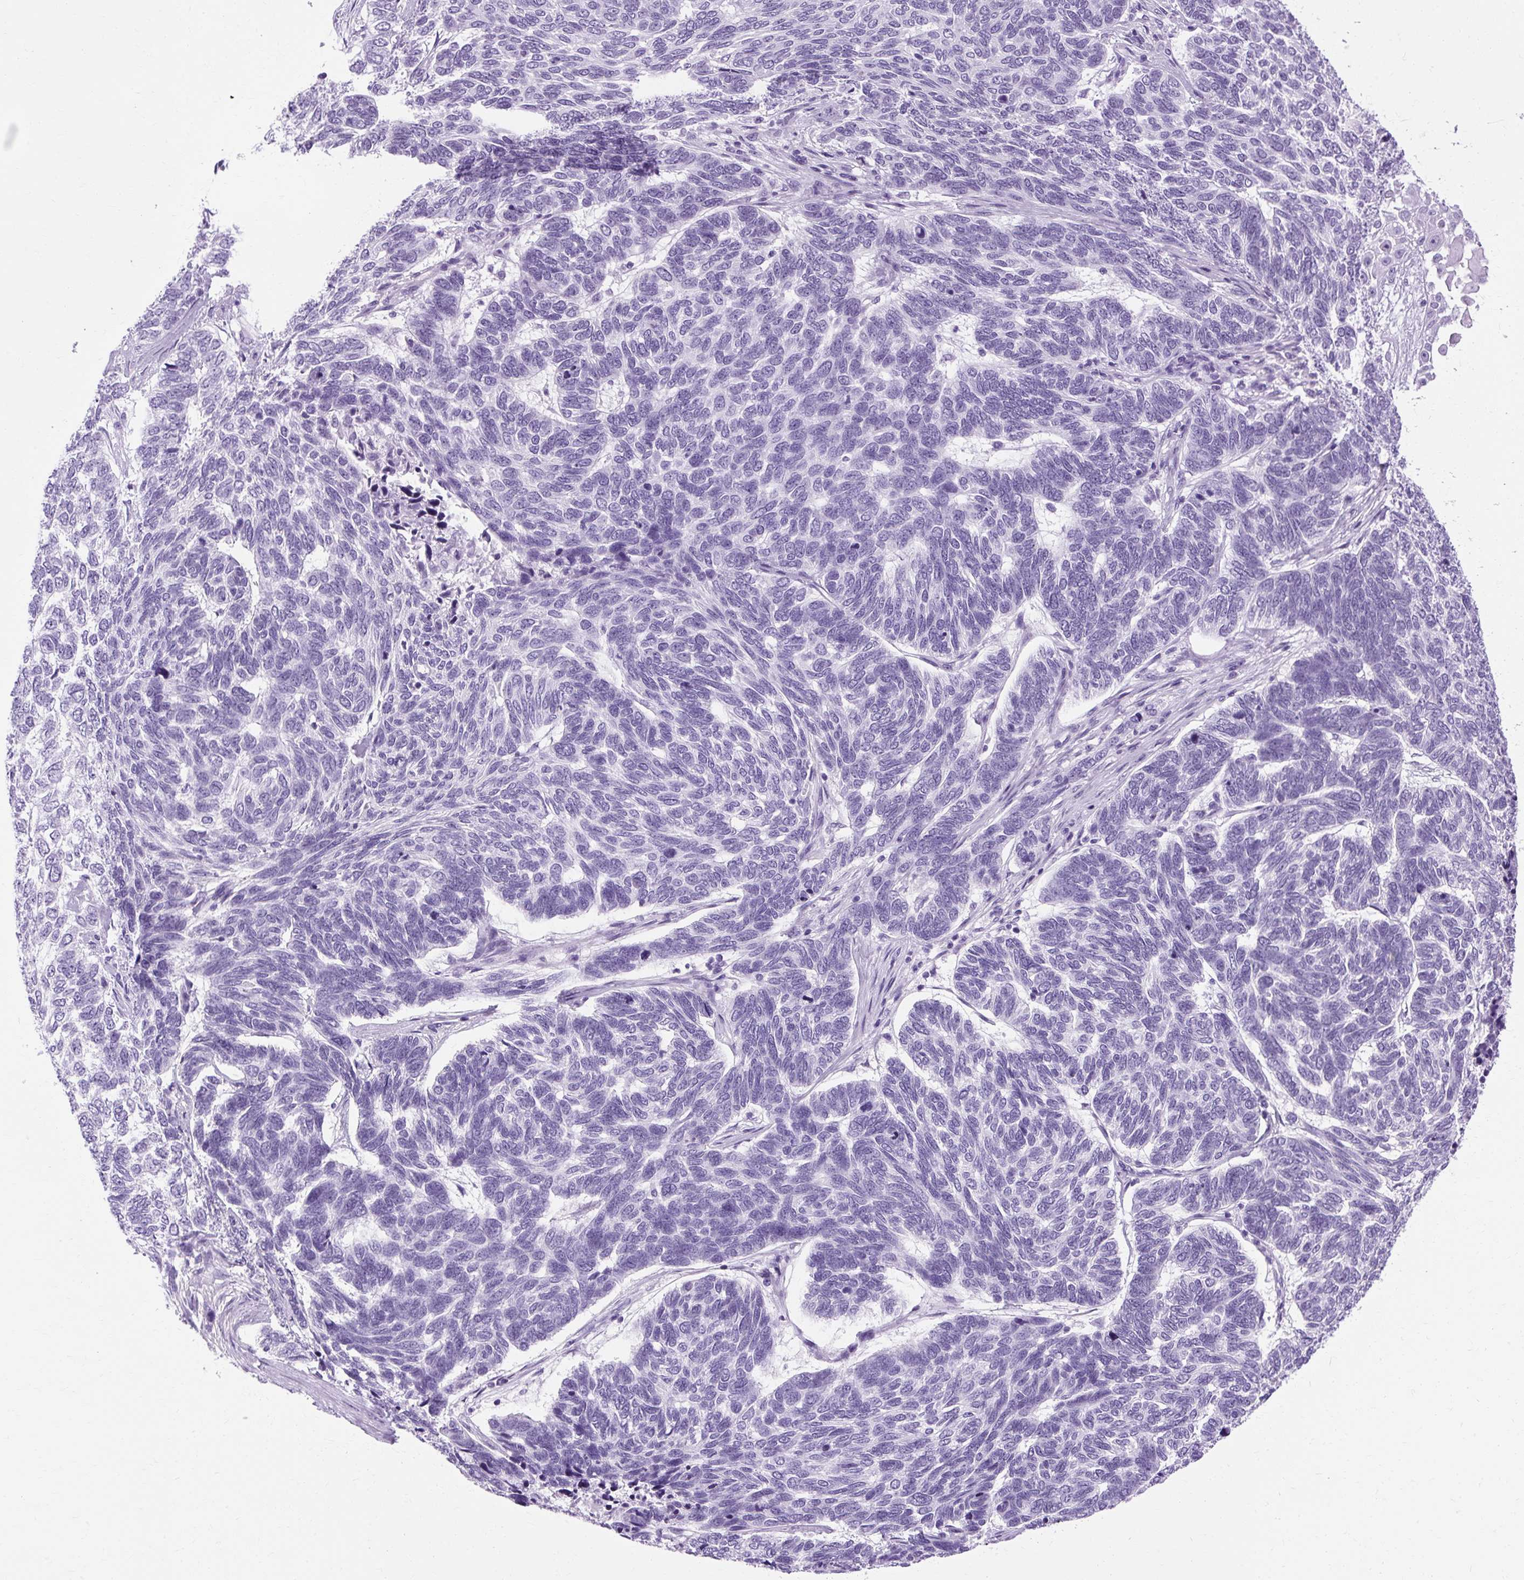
{"staining": {"intensity": "negative", "quantity": "none", "location": "none"}, "tissue": "skin cancer", "cell_type": "Tumor cells", "image_type": "cancer", "snomed": [{"axis": "morphology", "description": "Basal cell carcinoma"}, {"axis": "topography", "description": "Skin"}], "caption": "High magnification brightfield microscopy of skin basal cell carcinoma stained with DAB (brown) and counterstained with hematoxylin (blue): tumor cells show no significant positivity. (Immunohistochemistry (ihc), brightfield microscopy, high magnification).", "gene": "B3GNT4", "patient": {"sex": "female", "age": 65}}